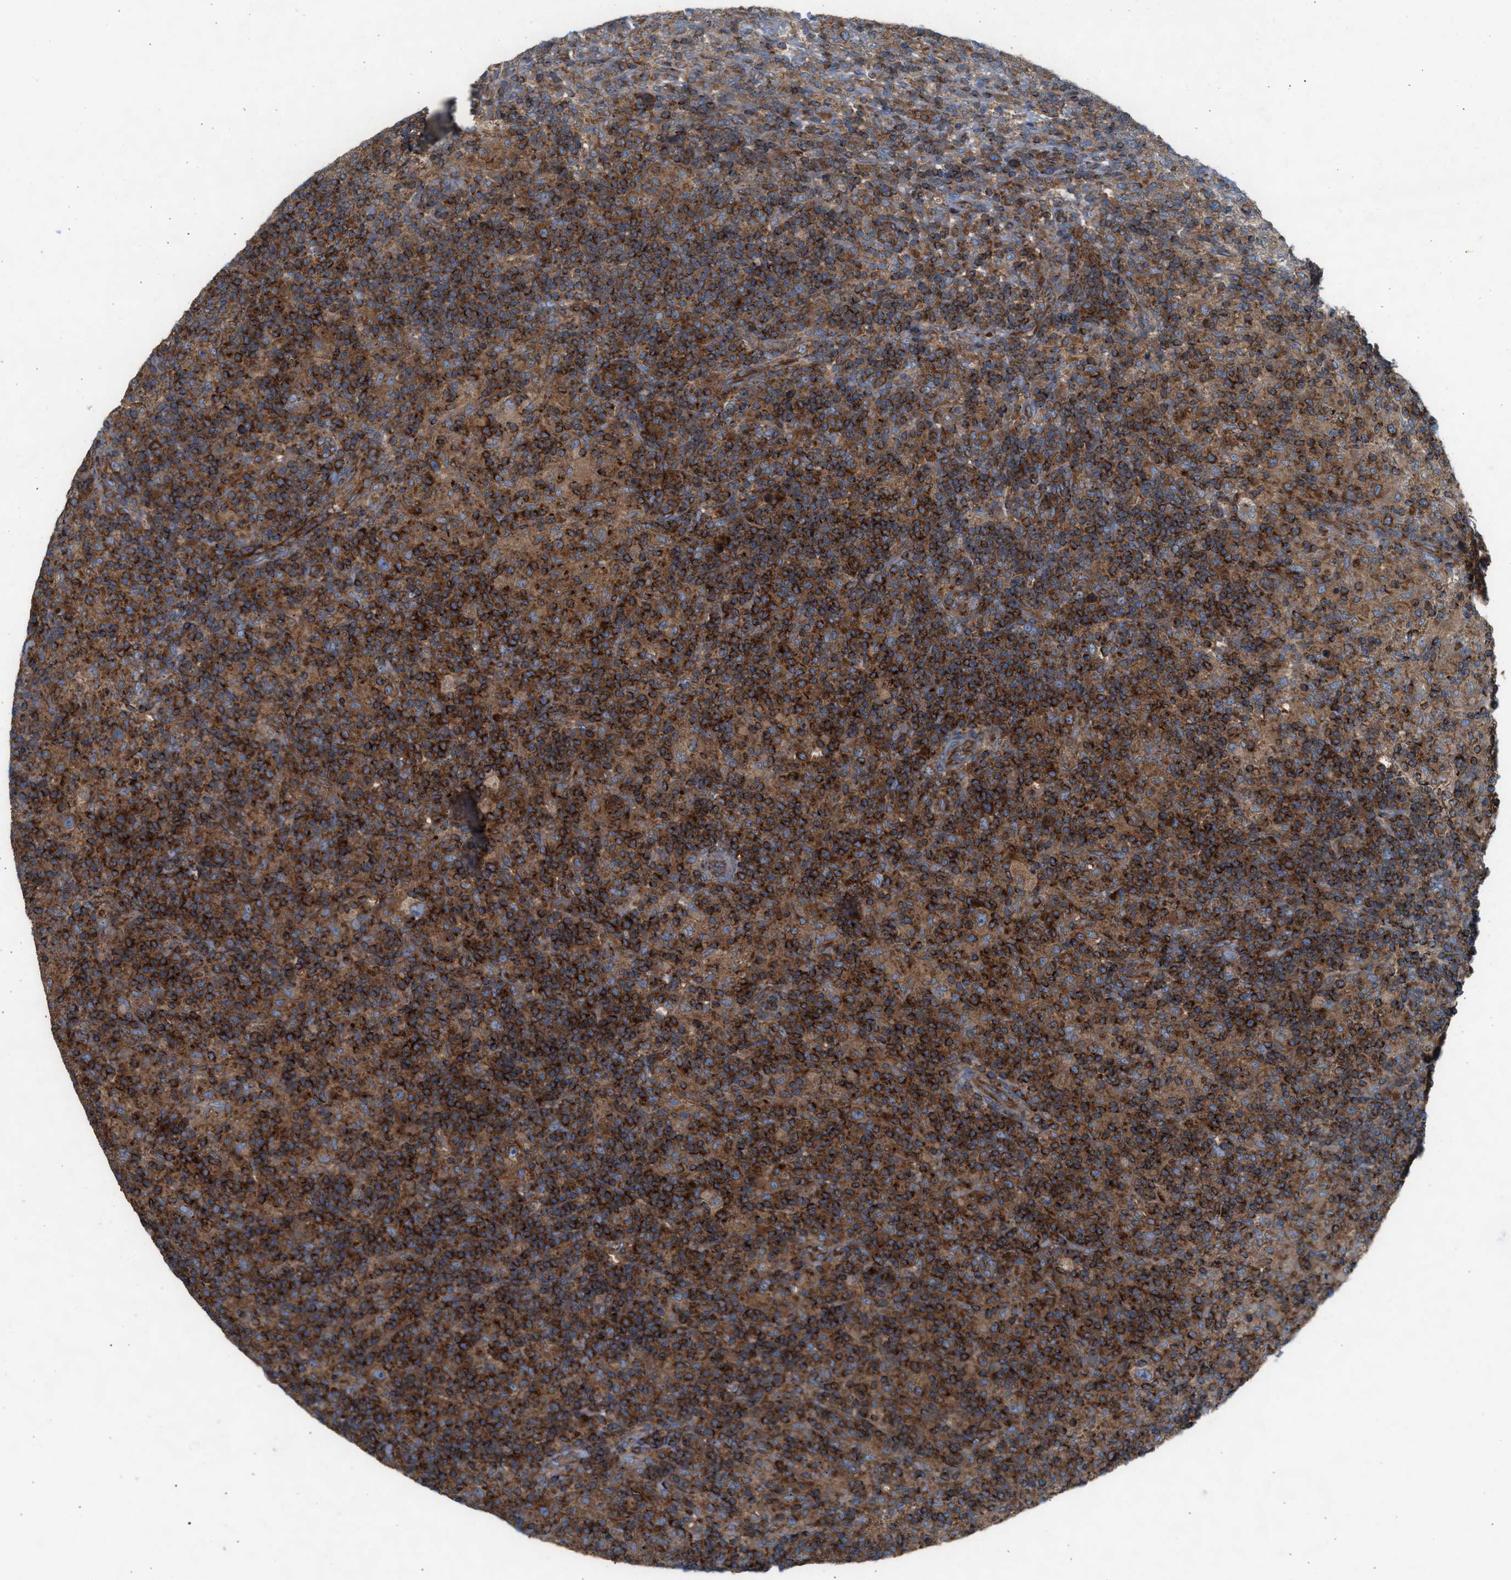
{"staining": {"intensity": "moderate", "quantity": ">75%", "location": "cytoplasmic/membranous"}, "tissue": "lymphoma", "cell_type": "Tumor cells", "image_type": "cancer", "snomed": [{"axis": "morphology", "description": "Hodgkin's disease, NOS"}, {"axis": "topography", "description": "Lymph node"}], "caption": "The photomicrograph exhibits immunohistochemical staining of Hodgkin's disease. There is moderate cytoplasmic/membranous expression is present in about >75% of tumor cells. (DAB (3,3'-diaminobenzidine) IHC with brightfield microscopy, high magnification).", "gene": "TBC1D15", "patient": {"sex": "male", "age": 70}}